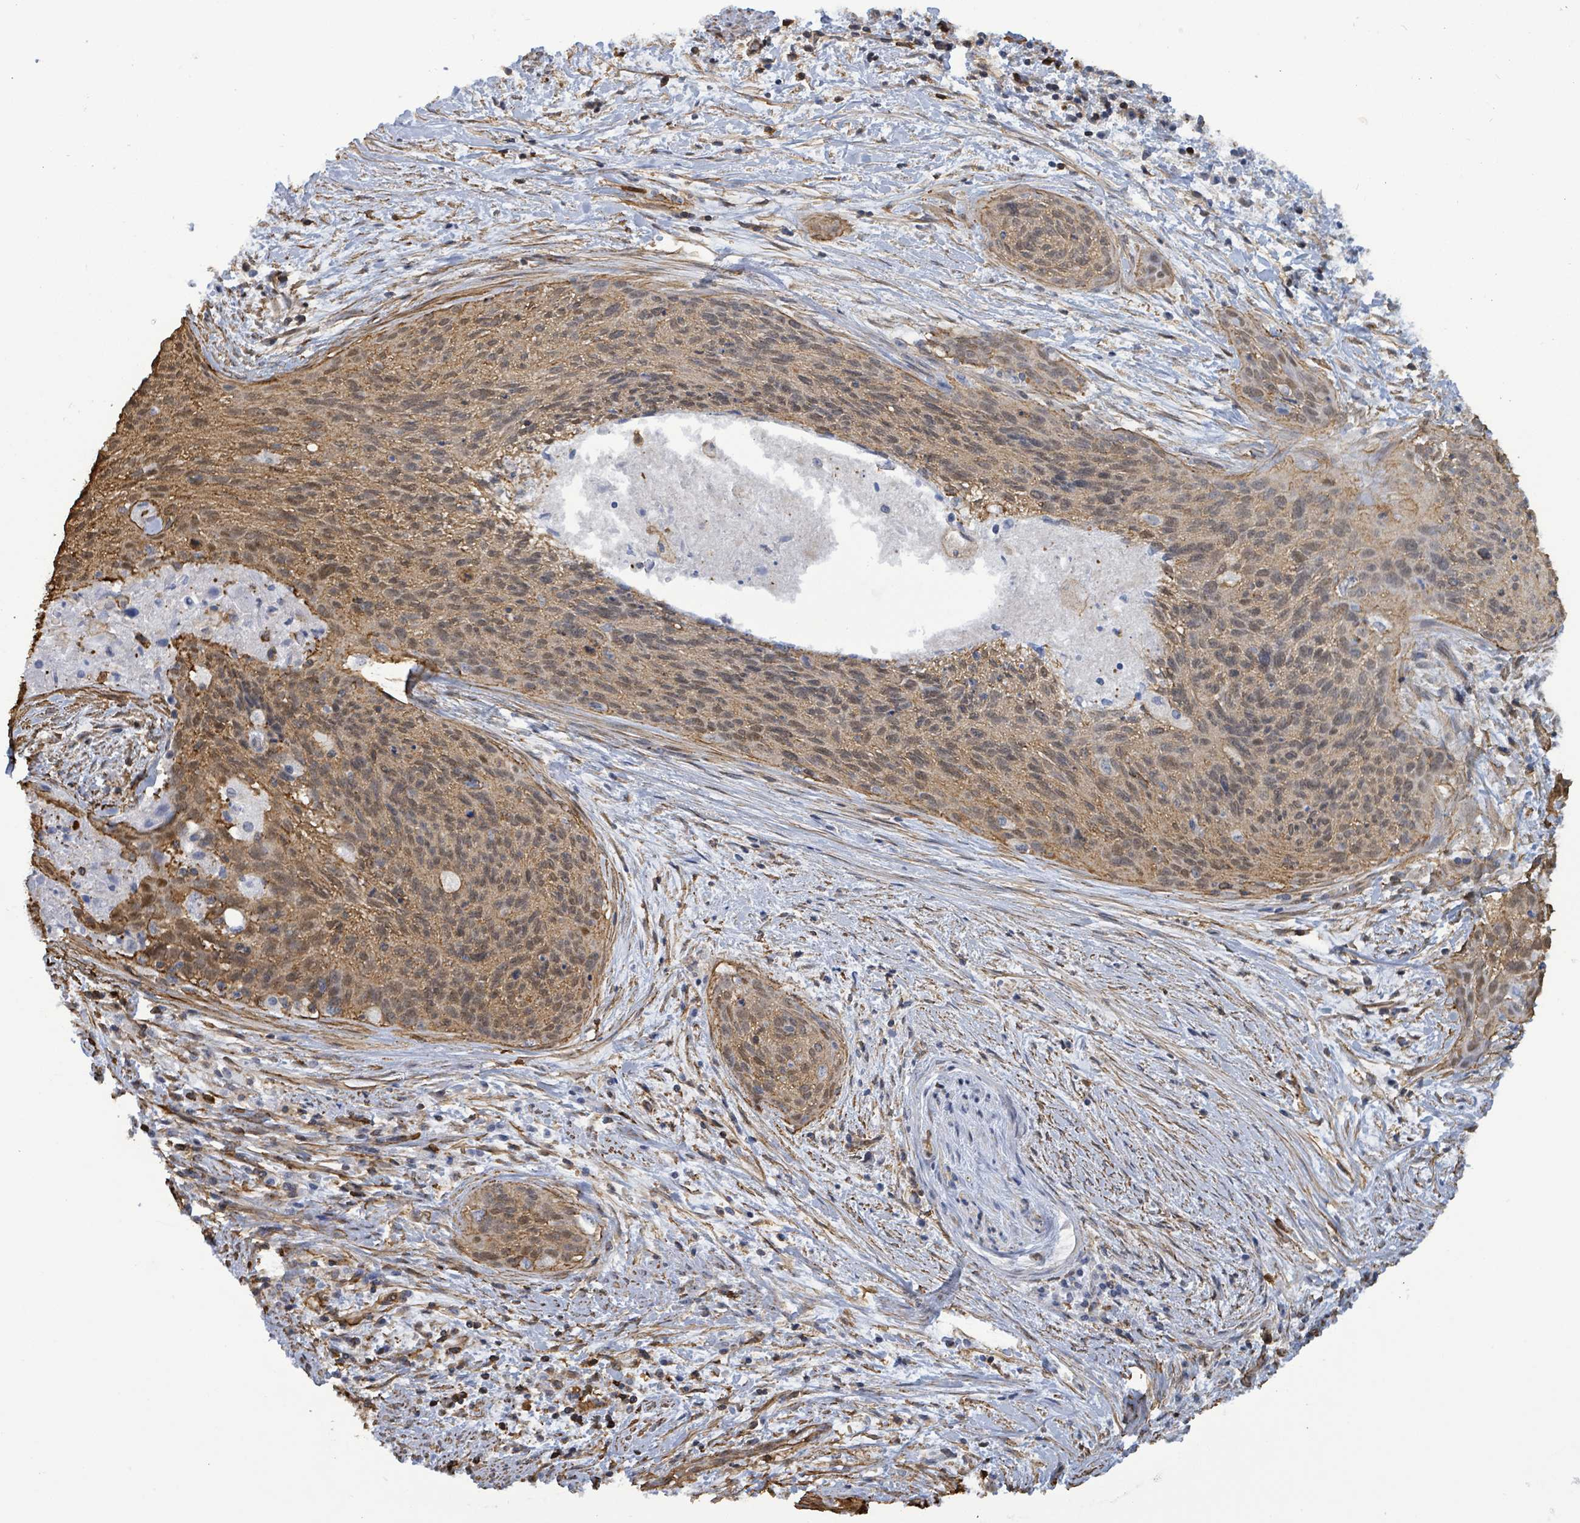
{"staining": {"intensity": "moderate", "quantity": "25%-75%", "location": "cytoplasmic/membranous,nuclear"}, "tissue": "cervical cancer", "cell_type": "Tumor cells", "image_type": "cancer", "snomed": [{"axis": "morphology", "description": "Squamous cell carcinoma, NOS"}, {"axis": "topography", "description": "Cervix"}], "caption": "A brown stain highlights moderate cytoplasmic/membranous and nuclear expression of a protein in human cervical cancer (squamous cell carcinoma) tumor cells.", "gene": "PRKRIP1", "patient": {"sex": "female", "age": 55}}